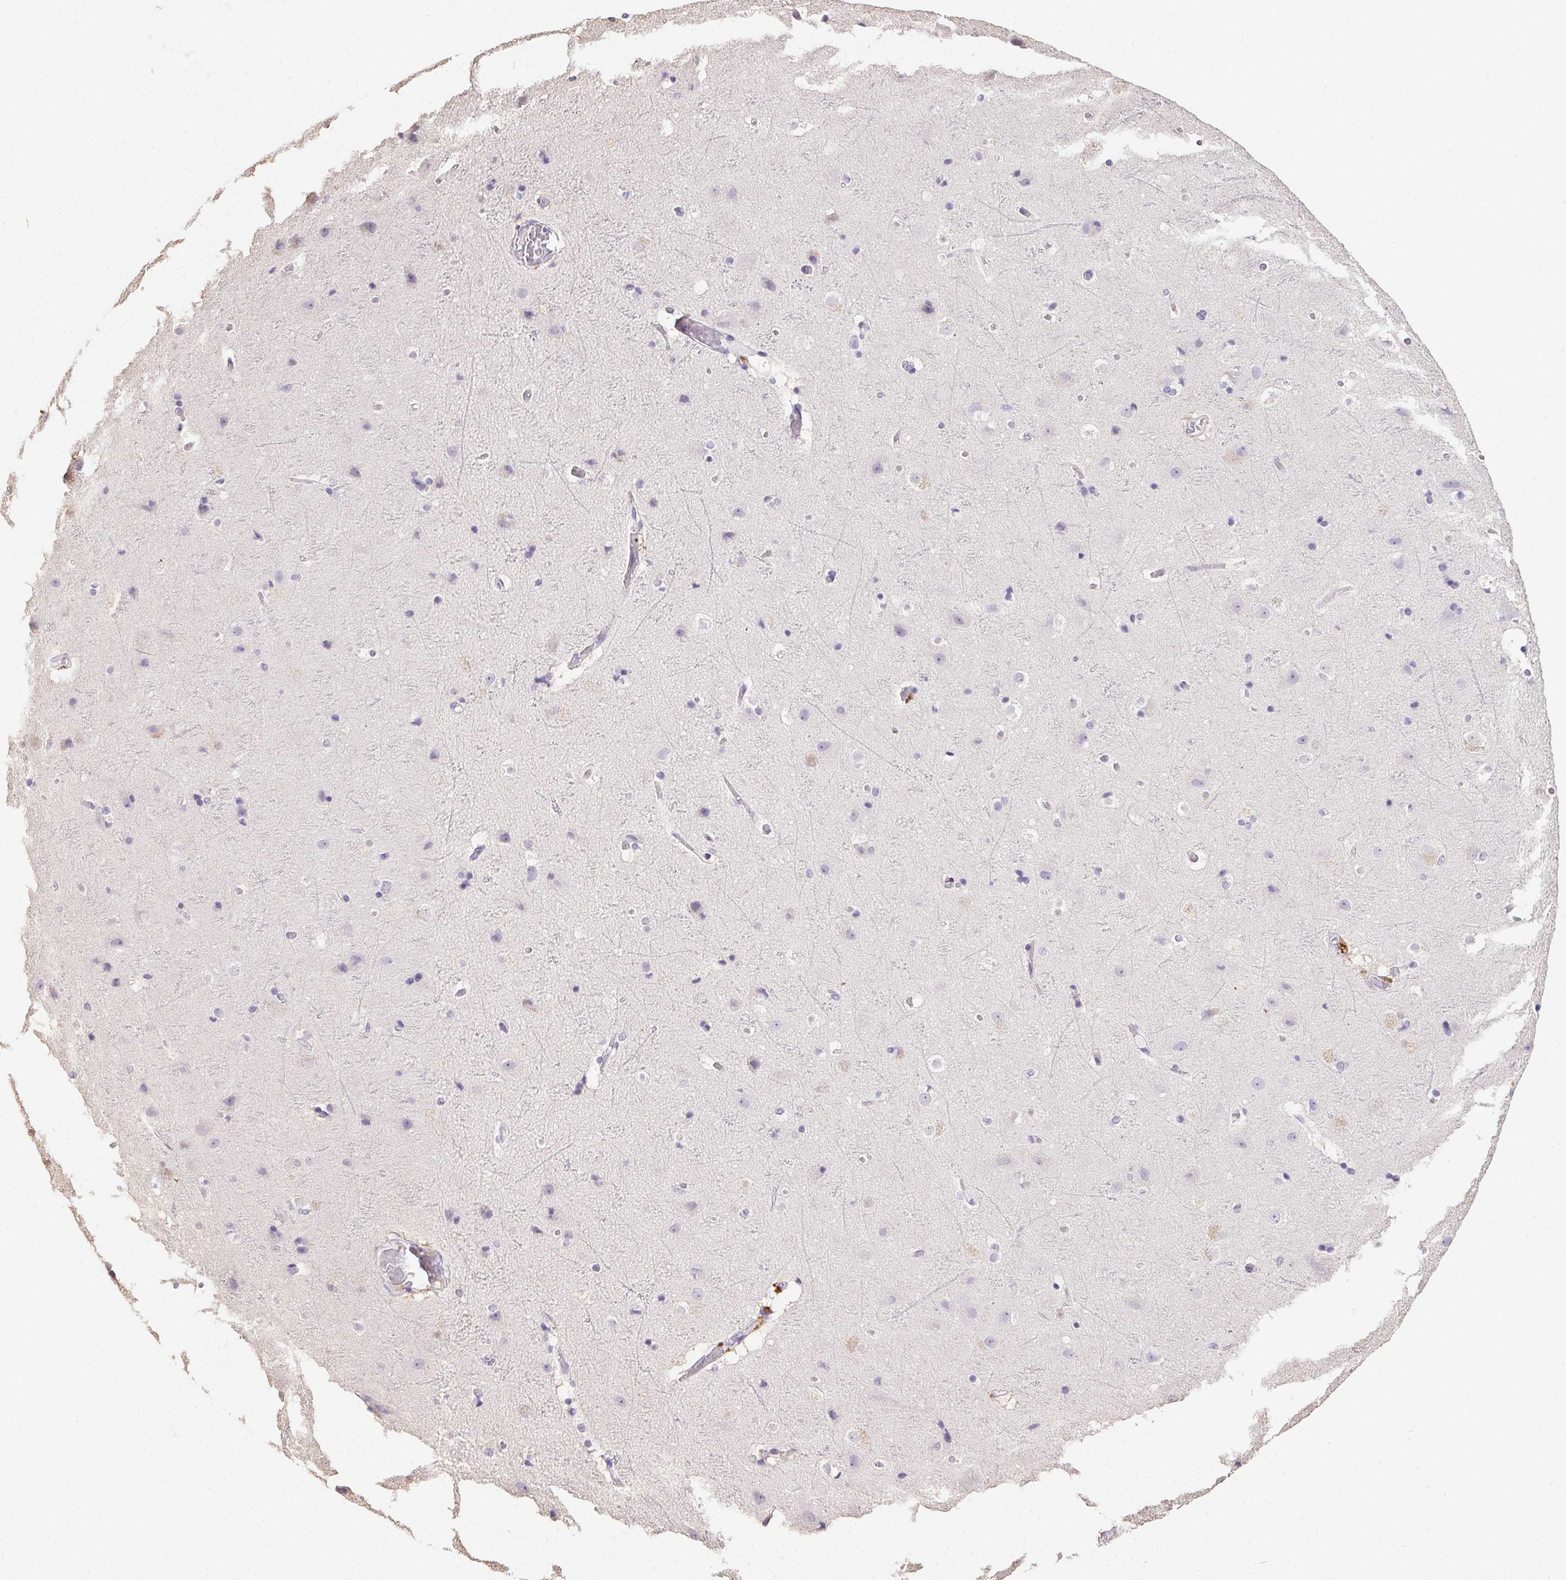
{"staining": {"intensity": "negative", "quantity": "none", "location": "none"}, "tissue": "cerebral cortex", "cell_type": "Endothelial cells", "image_type": "normal", "snomed": [{"axis": "morphology", "description": "Normal tissue, NOS"}, {"axis": "topography", "description": "Cerebral cortex"}], "caption": "IHC of benign cerebral cortex demonstrates no positivity in endothelial cells. Nuclei are stained in blue.", "gene": "SYCE2", "patient": {"sex": "female", "age": 52}}